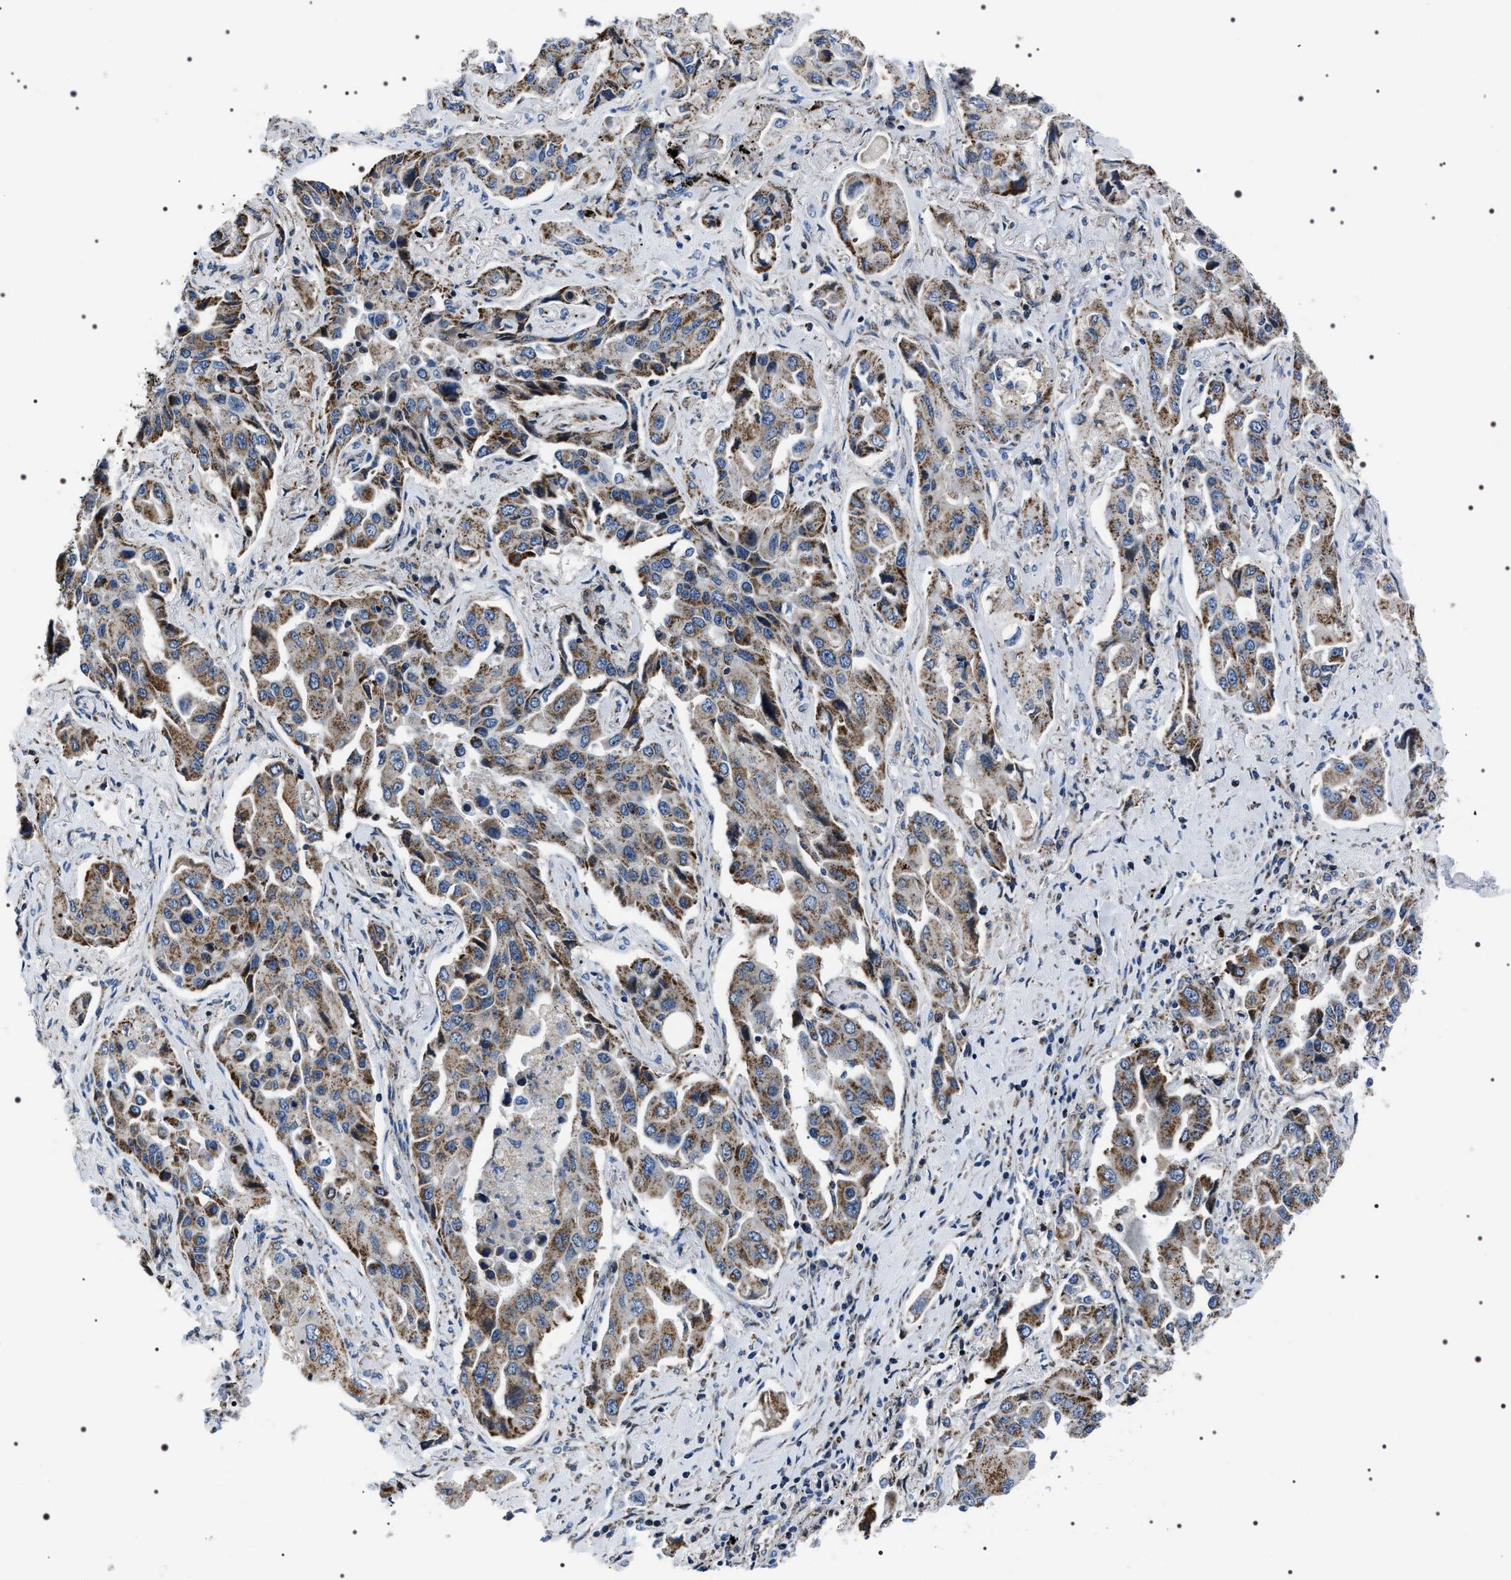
{"staining": {"intensity": "moderate", "quantity": ">75%", "location": "cytoplasmic/membranous"}, "tissue": "lung cancer", "cell_type": "Tumor cells", "image_type": "cancer", "snomed": [{"axis": "morphology", "description": "Adenocarcinoma, NOS"}, {"axis": "topography", "description": "Lung"}], "caption": "IHC (DAB) staining of human lung cancer (adenocarcinoma) exhibits moderate cytoplasmic/membranous protein expression in about >75% of tumor cells. The protein is stained brown, and the nuclei are stained in blue (DAB (3,3'-diaminobenzidine) IHC with brightfield microscopy, high magnification).", "gene": "NTMT1", "patient": {"sex": "female", "age": 65}}